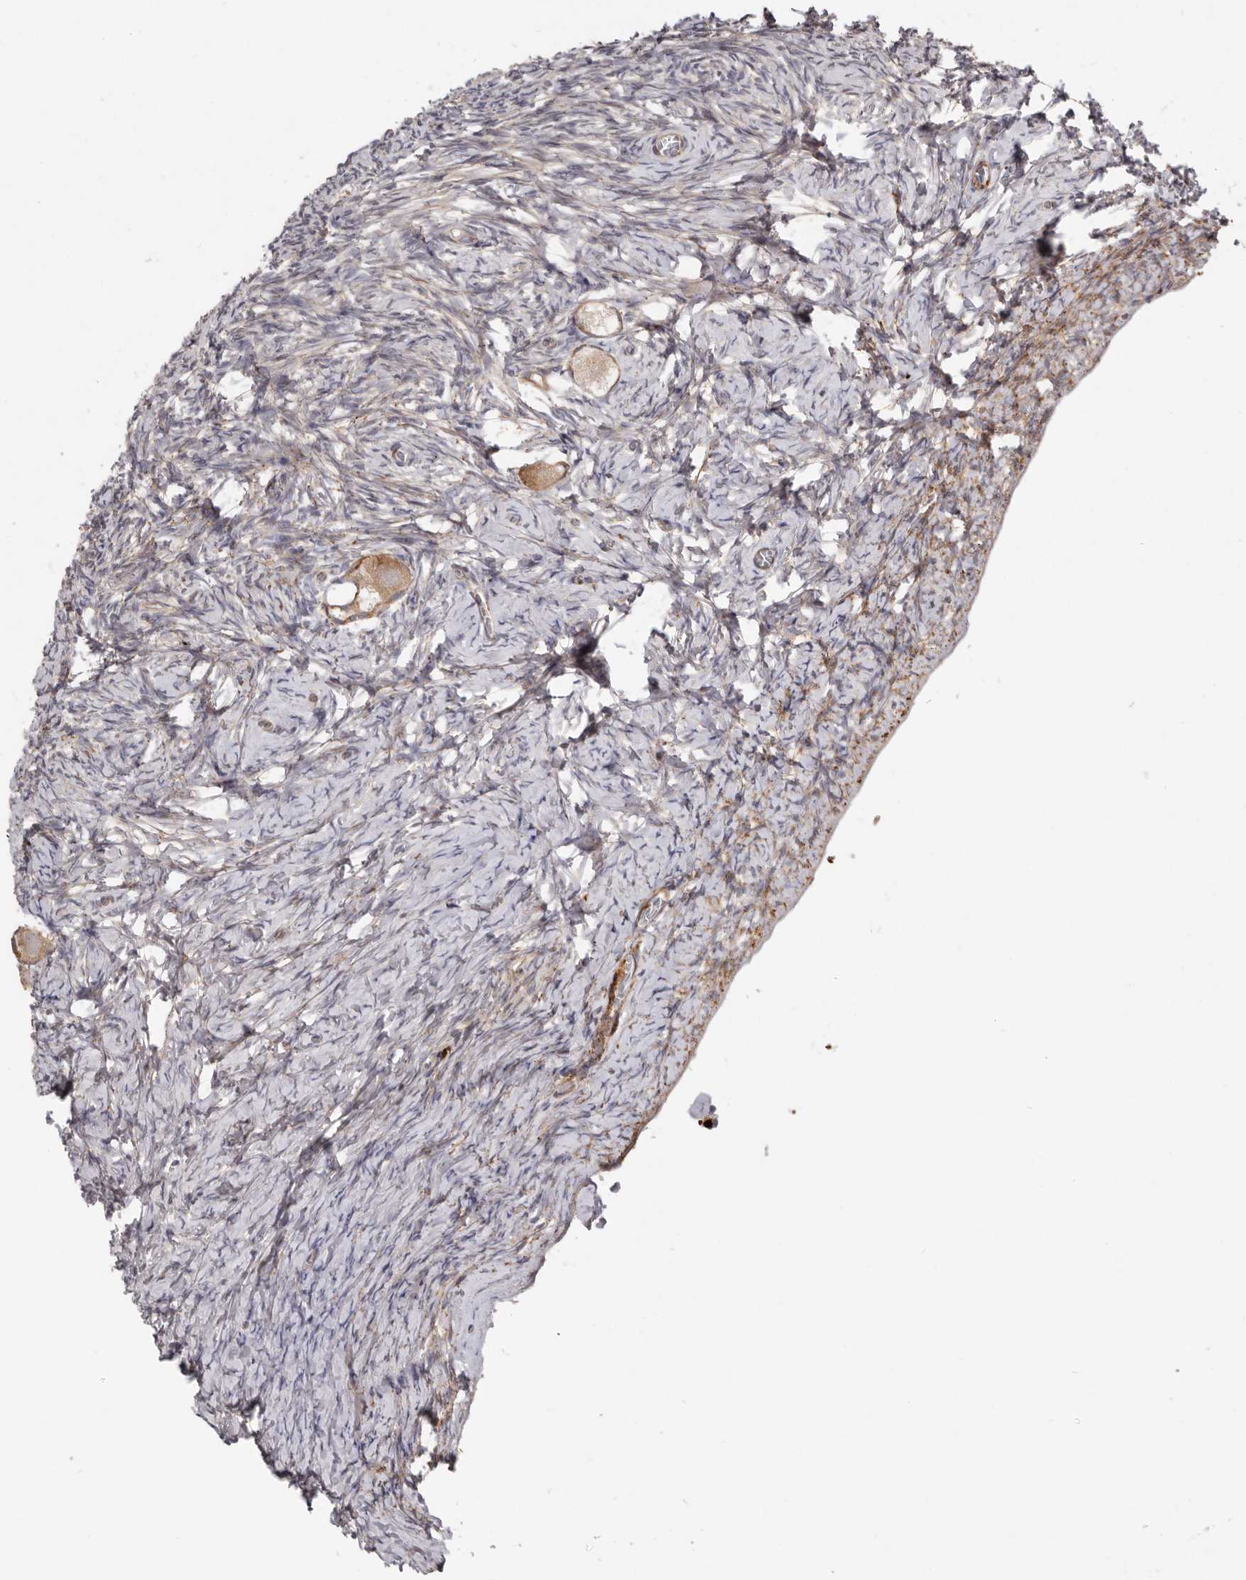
{"staining": {"intensity": "moderate", "quantity": ">75%", "location": "cytoplasmic/membranous"}, "tissue": "ovary", "cell_type": "Follicle cells", "image_type": "normal", "snomed": [{"axis": "morphology", "description": "Normal tissue, NOS"}, {"axis": "topography", "description": "Ovary"}], "caption": "A medium amount of moderate cytoplasmic/membranous expression is present in about >75% of follicle cells in unremarkable ovary.", "gene": "WDTC1", "patient": {"sex": "female", "age": 27}}